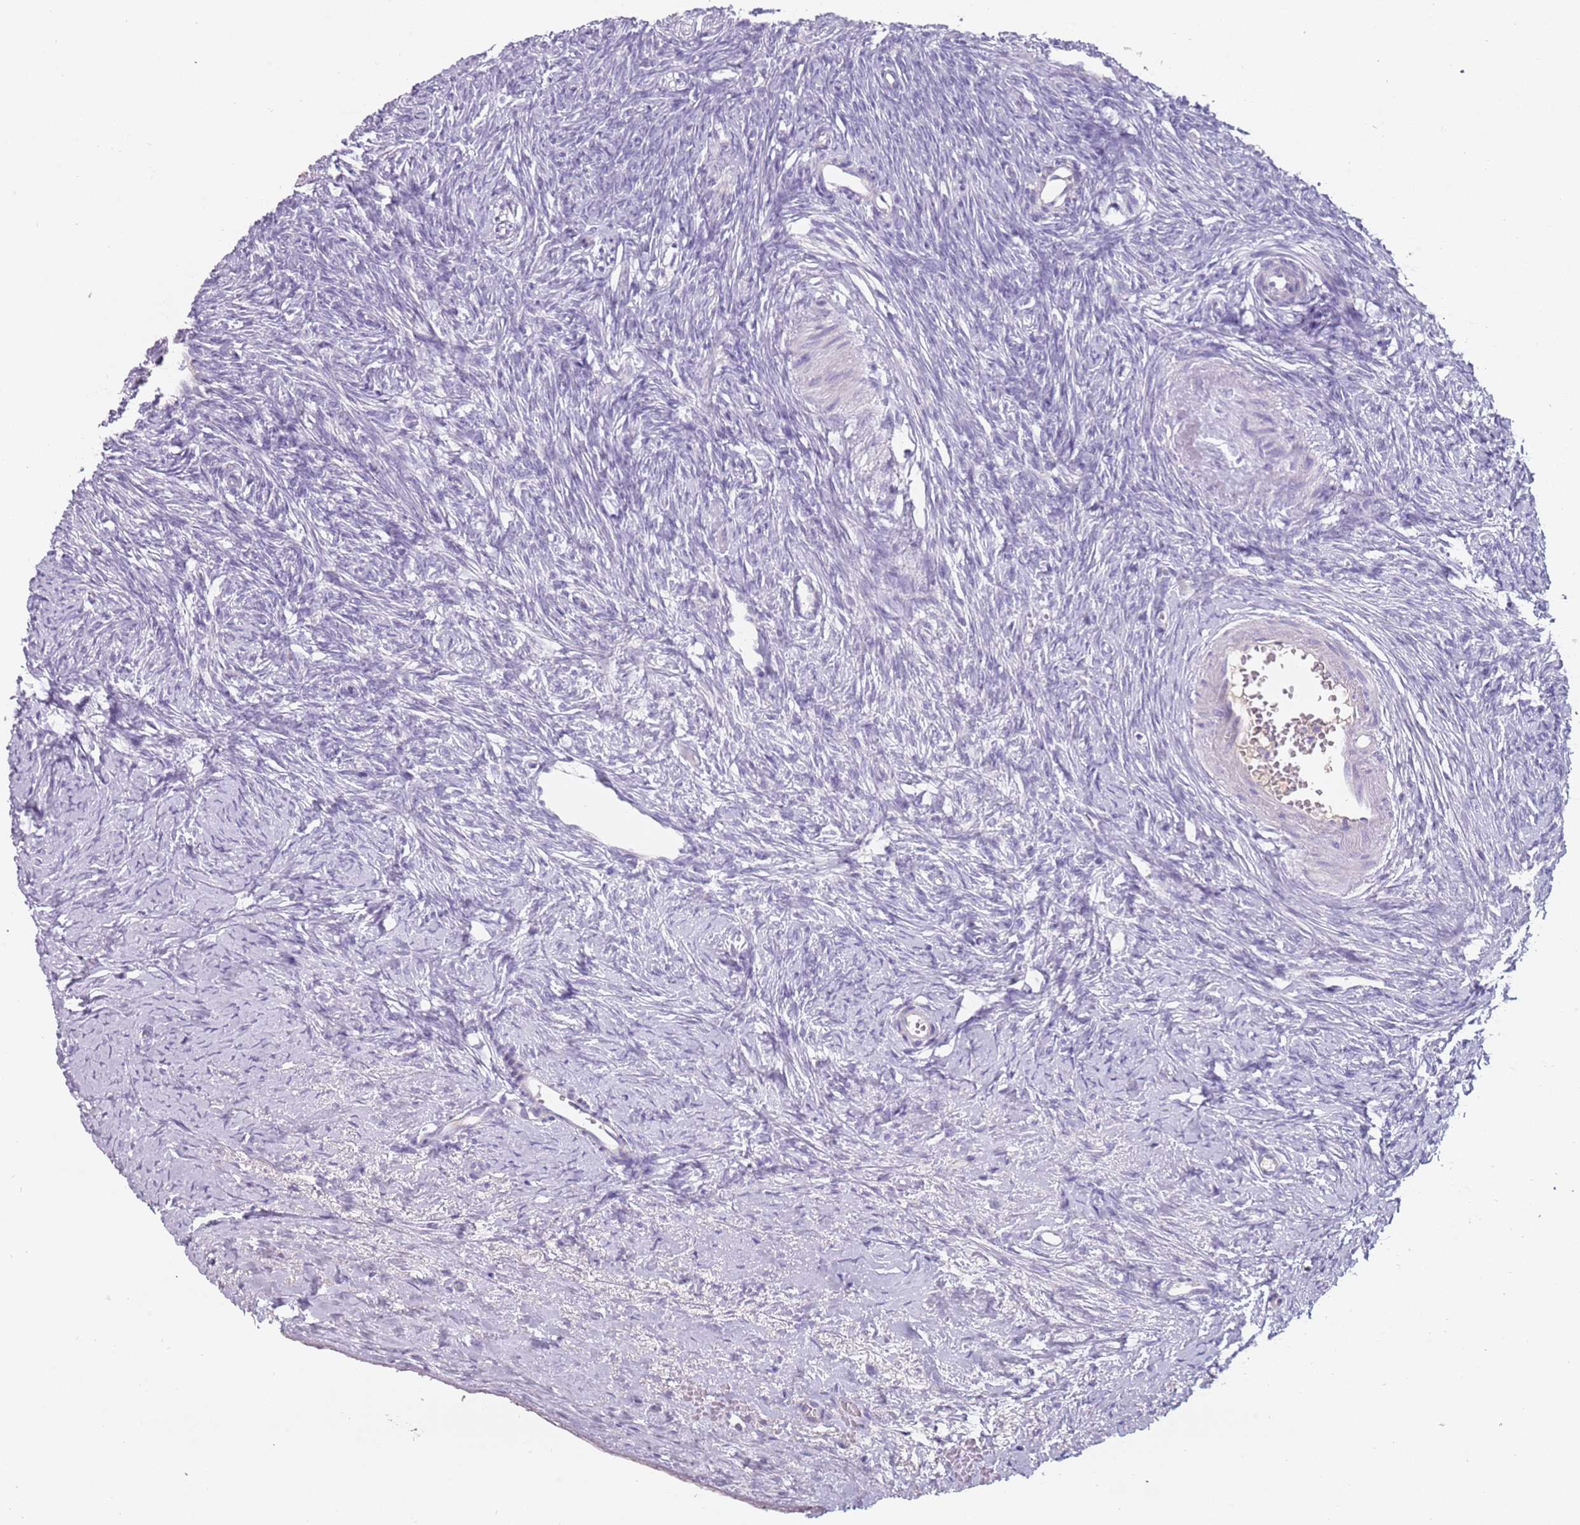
{"staining": {"intensity": "negative", "quantity": "none", "location": "none"}, "tissue": "ovary", "cell_type": "Ovarian stroma cells", "image_type": "normal", "snomed": [{"axis": "morphology", "description": "Normal tissue, NOS"}, {"axis": "morphology", "description": "Developmental malformation"}, {"axis": "topography", "description": "Ovary"}], "caption": "Ovary was stained to show a protein in brown. There is no significant staining in ovarian stroma cells. The staining was performed using DAB to visualize the protein expression in brown, while the nuclei were stained in blue with hematoxylin (Magnification: 20x).", "gene": "DDX4", "patient": {"sex": "female", "age": 39}}